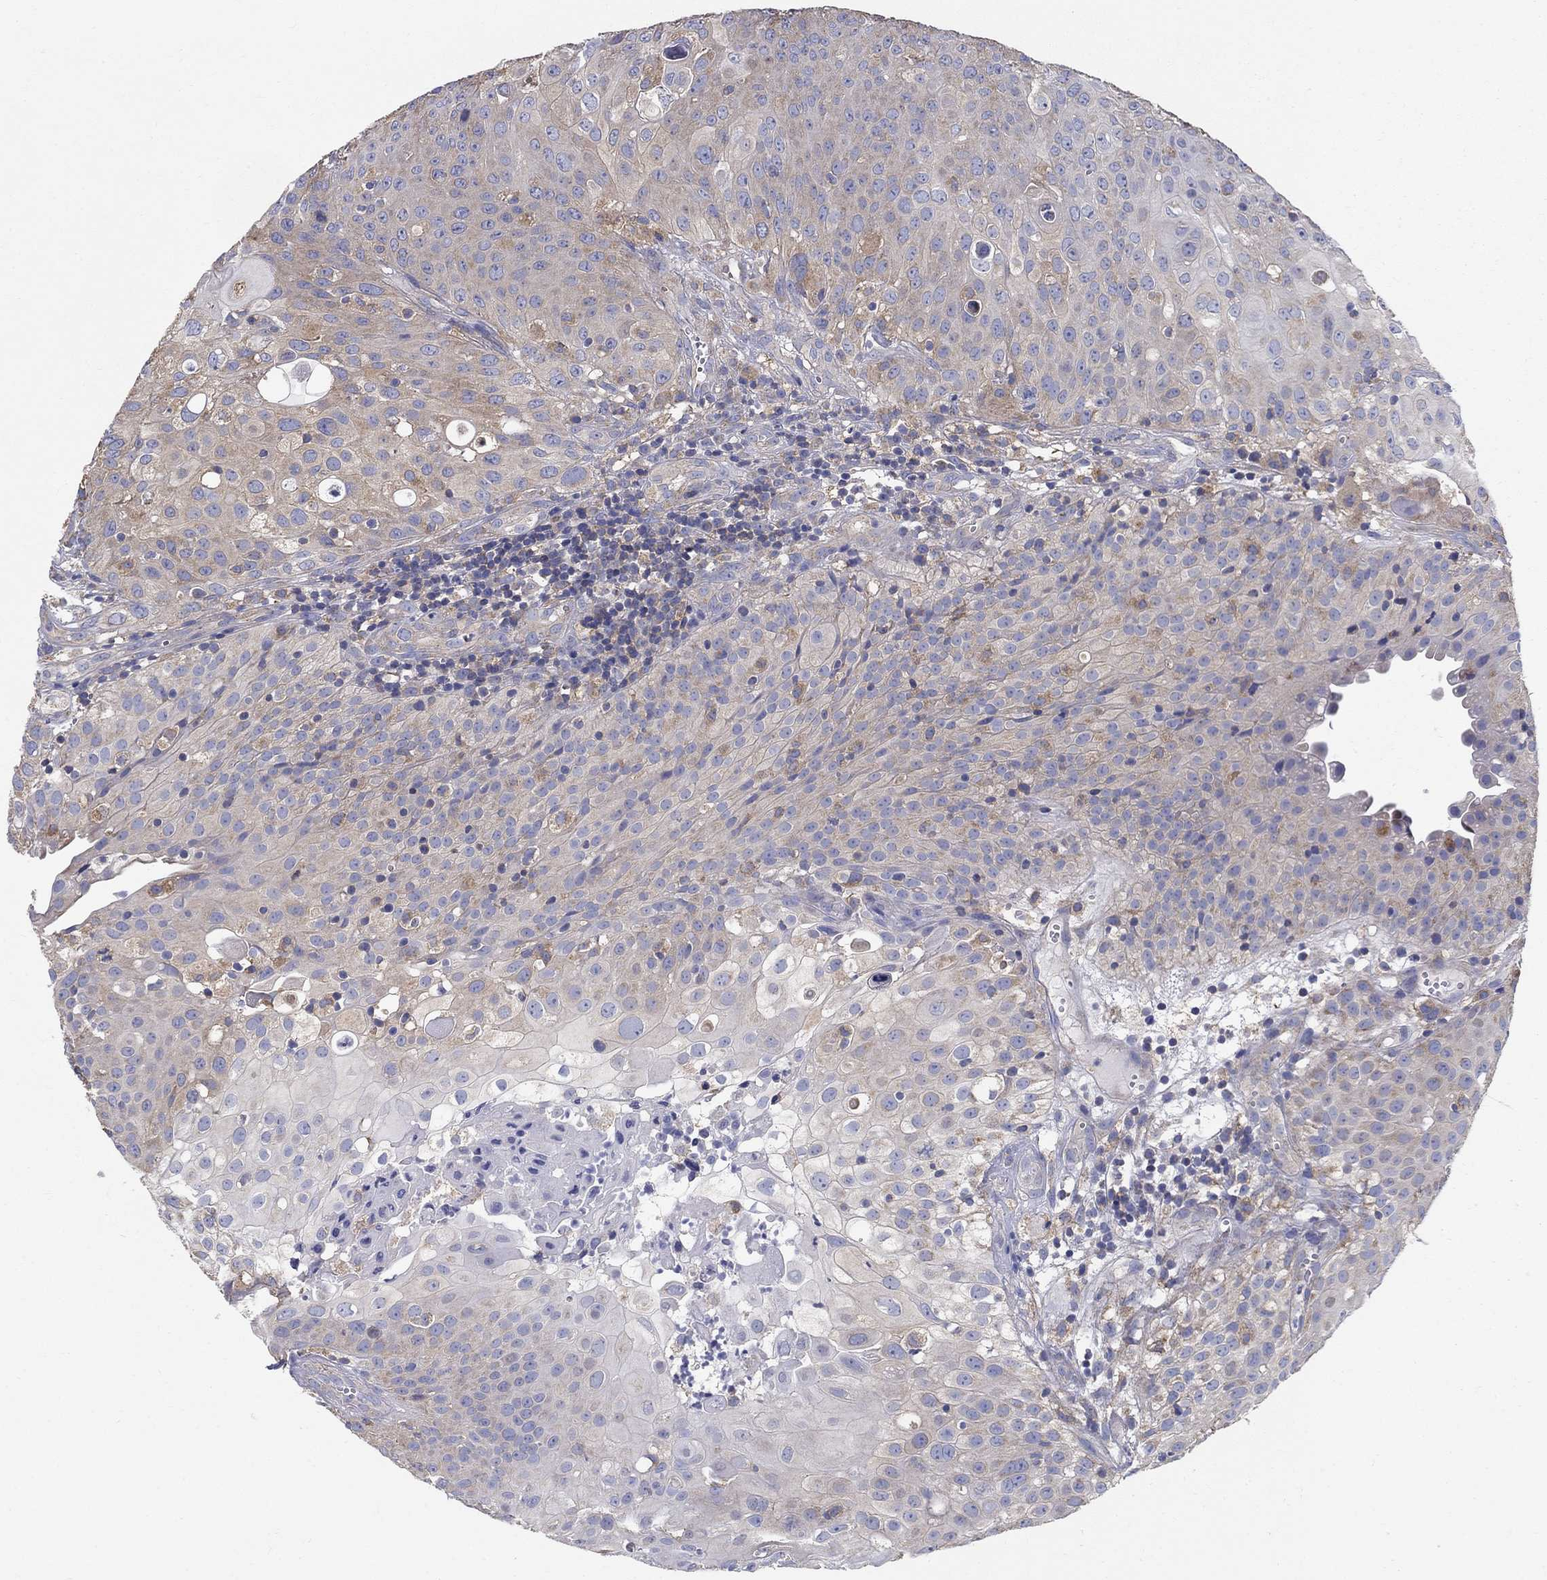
{"staining": {"intensity": "weak", "quantity": "<25%", "location": "cytoplasmic/membranous"}, "tissue": "urothelial cancer", "cell_type": "Tumor cells", "image_type": "cancer", "snomed": [{"axis": "morphology", "description": "Urothelial carcinoma, High grade"}, {"axis": "topography", "description": "Urinary bladder"}], "caption": "This is an immunohistochemistry (IHC) photomicrograph of urothelial cancer. There is no positivity in tumor cells.", "gene": "NME5", "patient": {"sex": "female", "age": 79}}